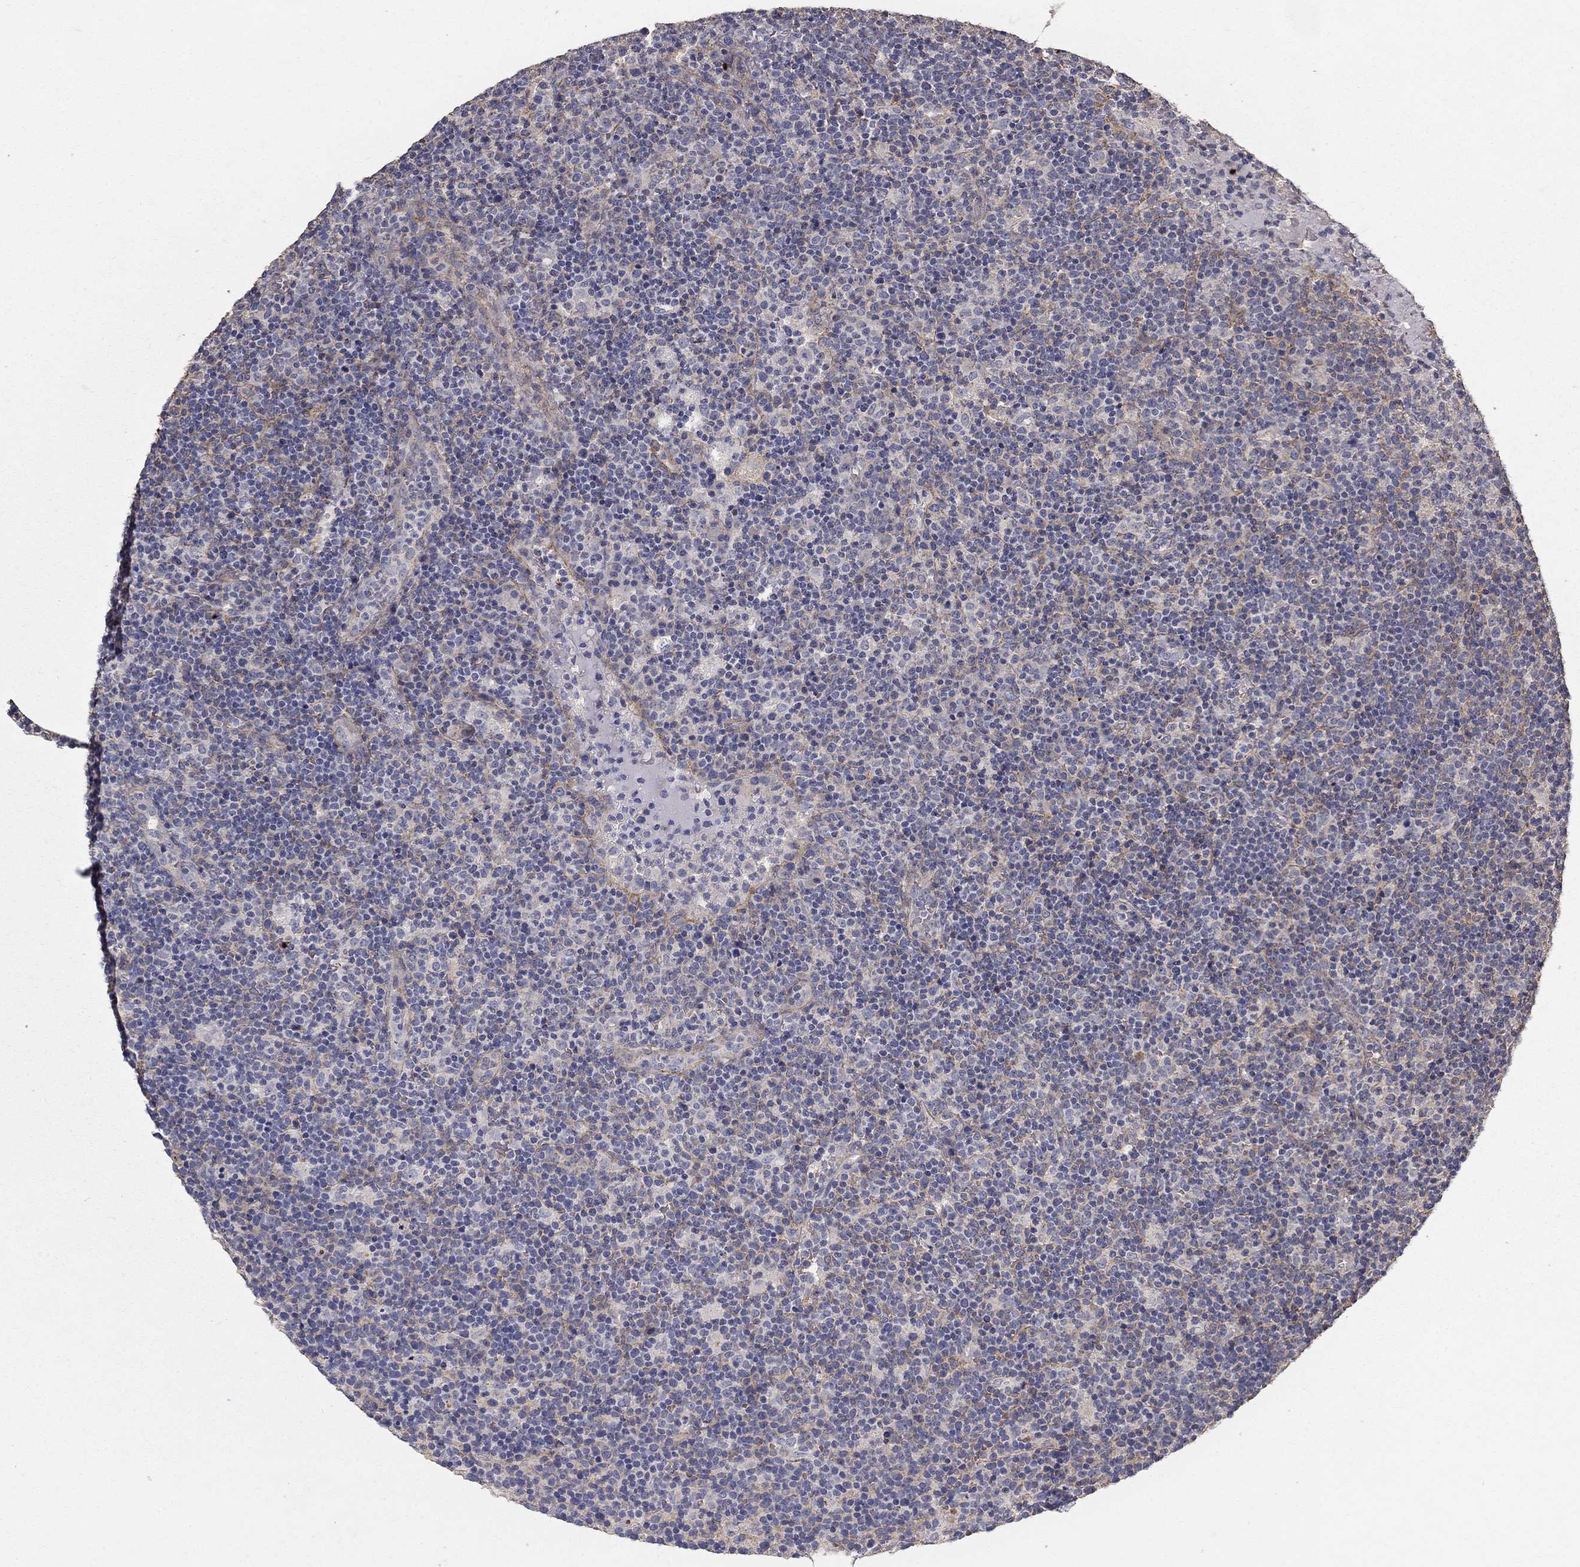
{"staining": {"intensity": "negative", "quantity": "none", "location": "none"}, "tissue": "lymphoma", "cell_type": "Tumor cells", "image_type": "cancer", "snomed": [{"axis": "morphology", "description": "Malignant lymphoma, non-Hodgkin's type, High grade"}, {"axis": "topography", "description": "Lymph node"}], "caption": "The photomicrograph shows no significant positivity in tumor cells of malignant lymphoma, non-Hodgkin's type (high-grade). (DAB immunohistochemistry (IHC), high magnification).", "gene": "MPP2", "patient": {"sex": "male", "age": 61}}